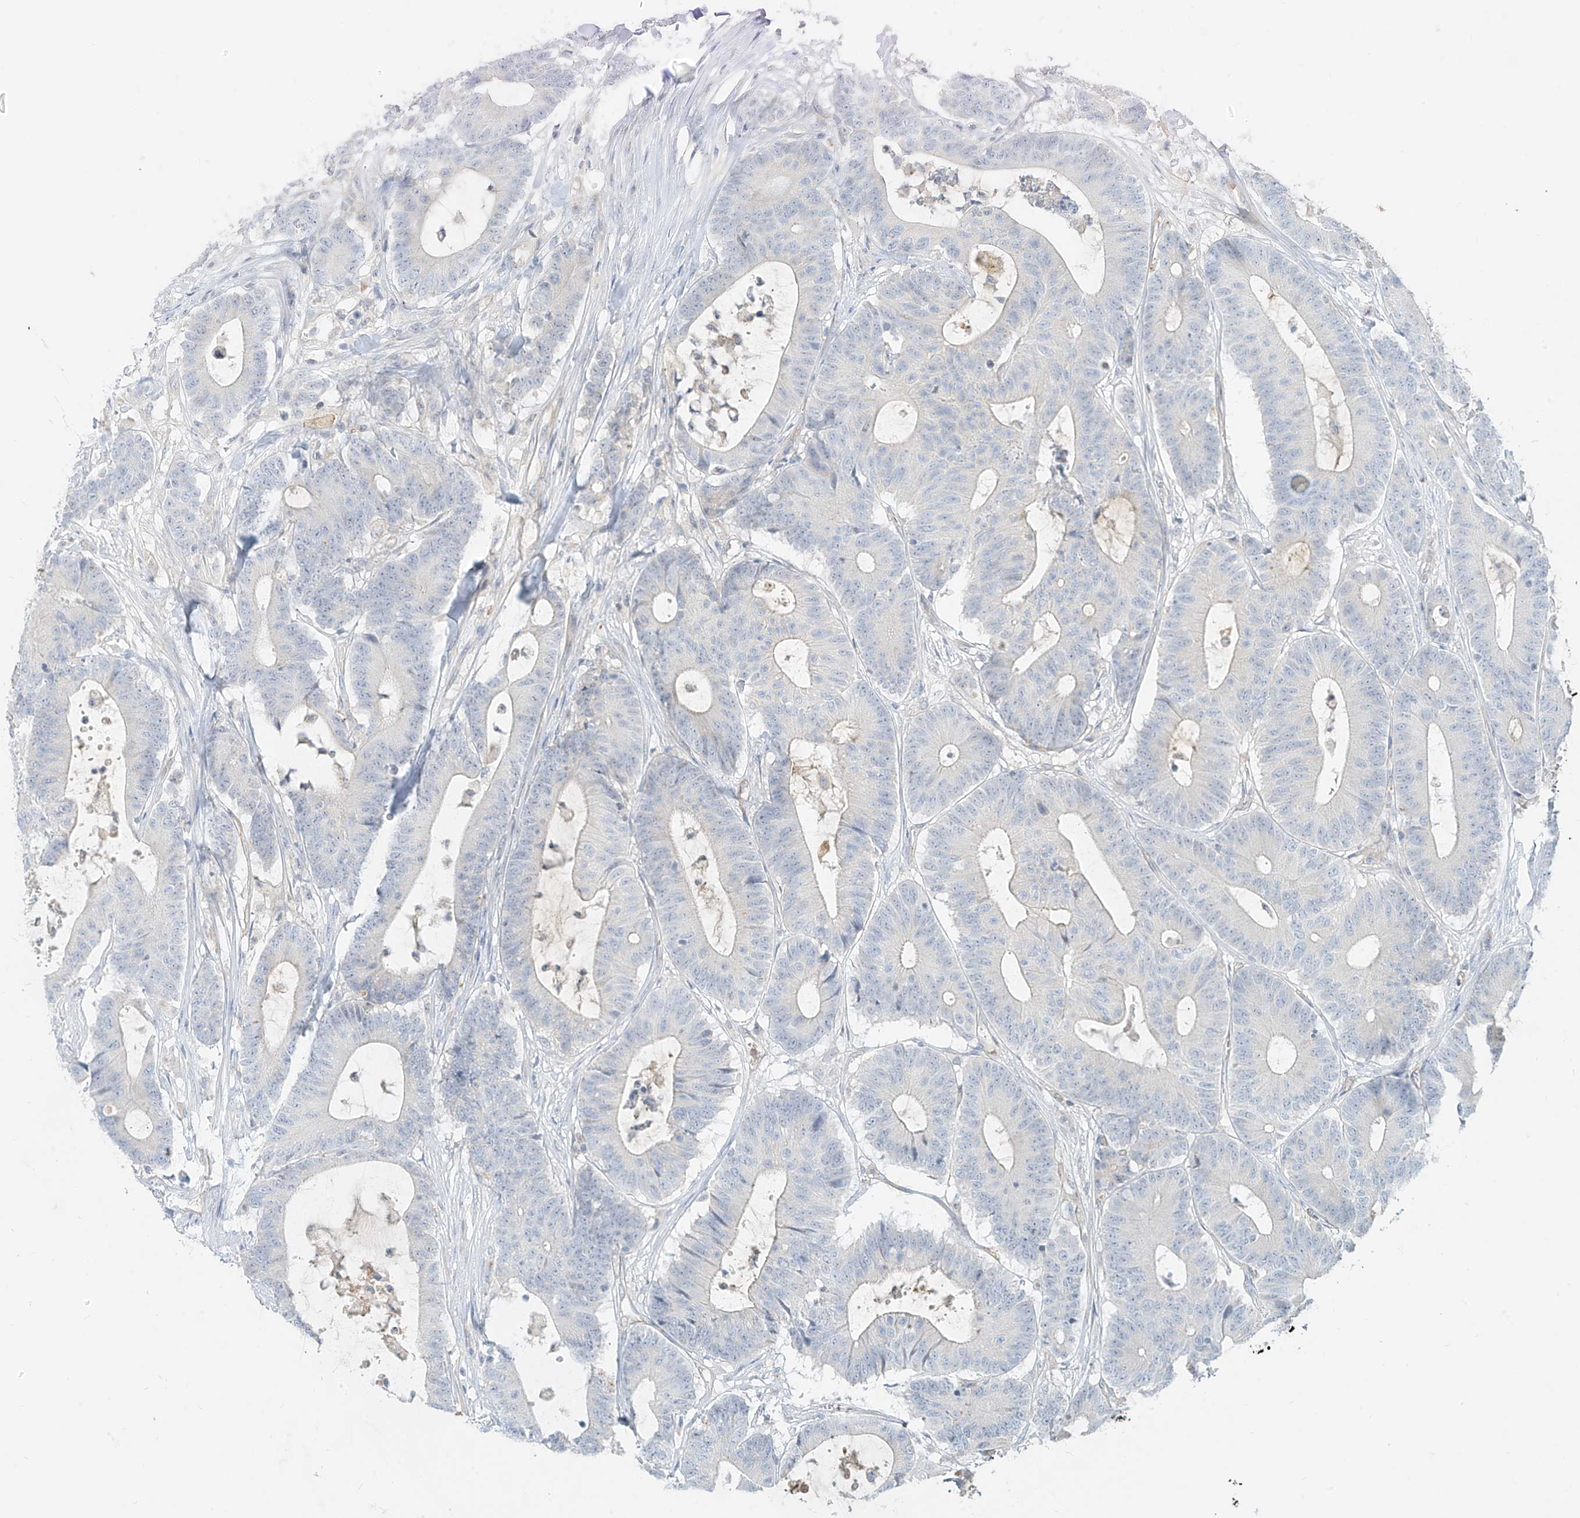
{"staining": {"intensity": "negative", "quantity": "none", "location": "none"}, "tissue": "colorectal cancer", "cell_type": "Tumor cells", "image_type": "cancer", "snomed": [{"axis": "morphology", "description": "Adenocarcinoma, NOS"}, {"axis": "topography", "description": "Colon"}], "caption": "A high-resolution histopathology image shows IHC staining of colorectal adenocarcinoma, which displays no significant positivity in tumor cells. (DAB immunohistochemistry with hematoxylin counter stain).", "gene": "C2orf42", "patient": {"sex": "female", "age": 84}}